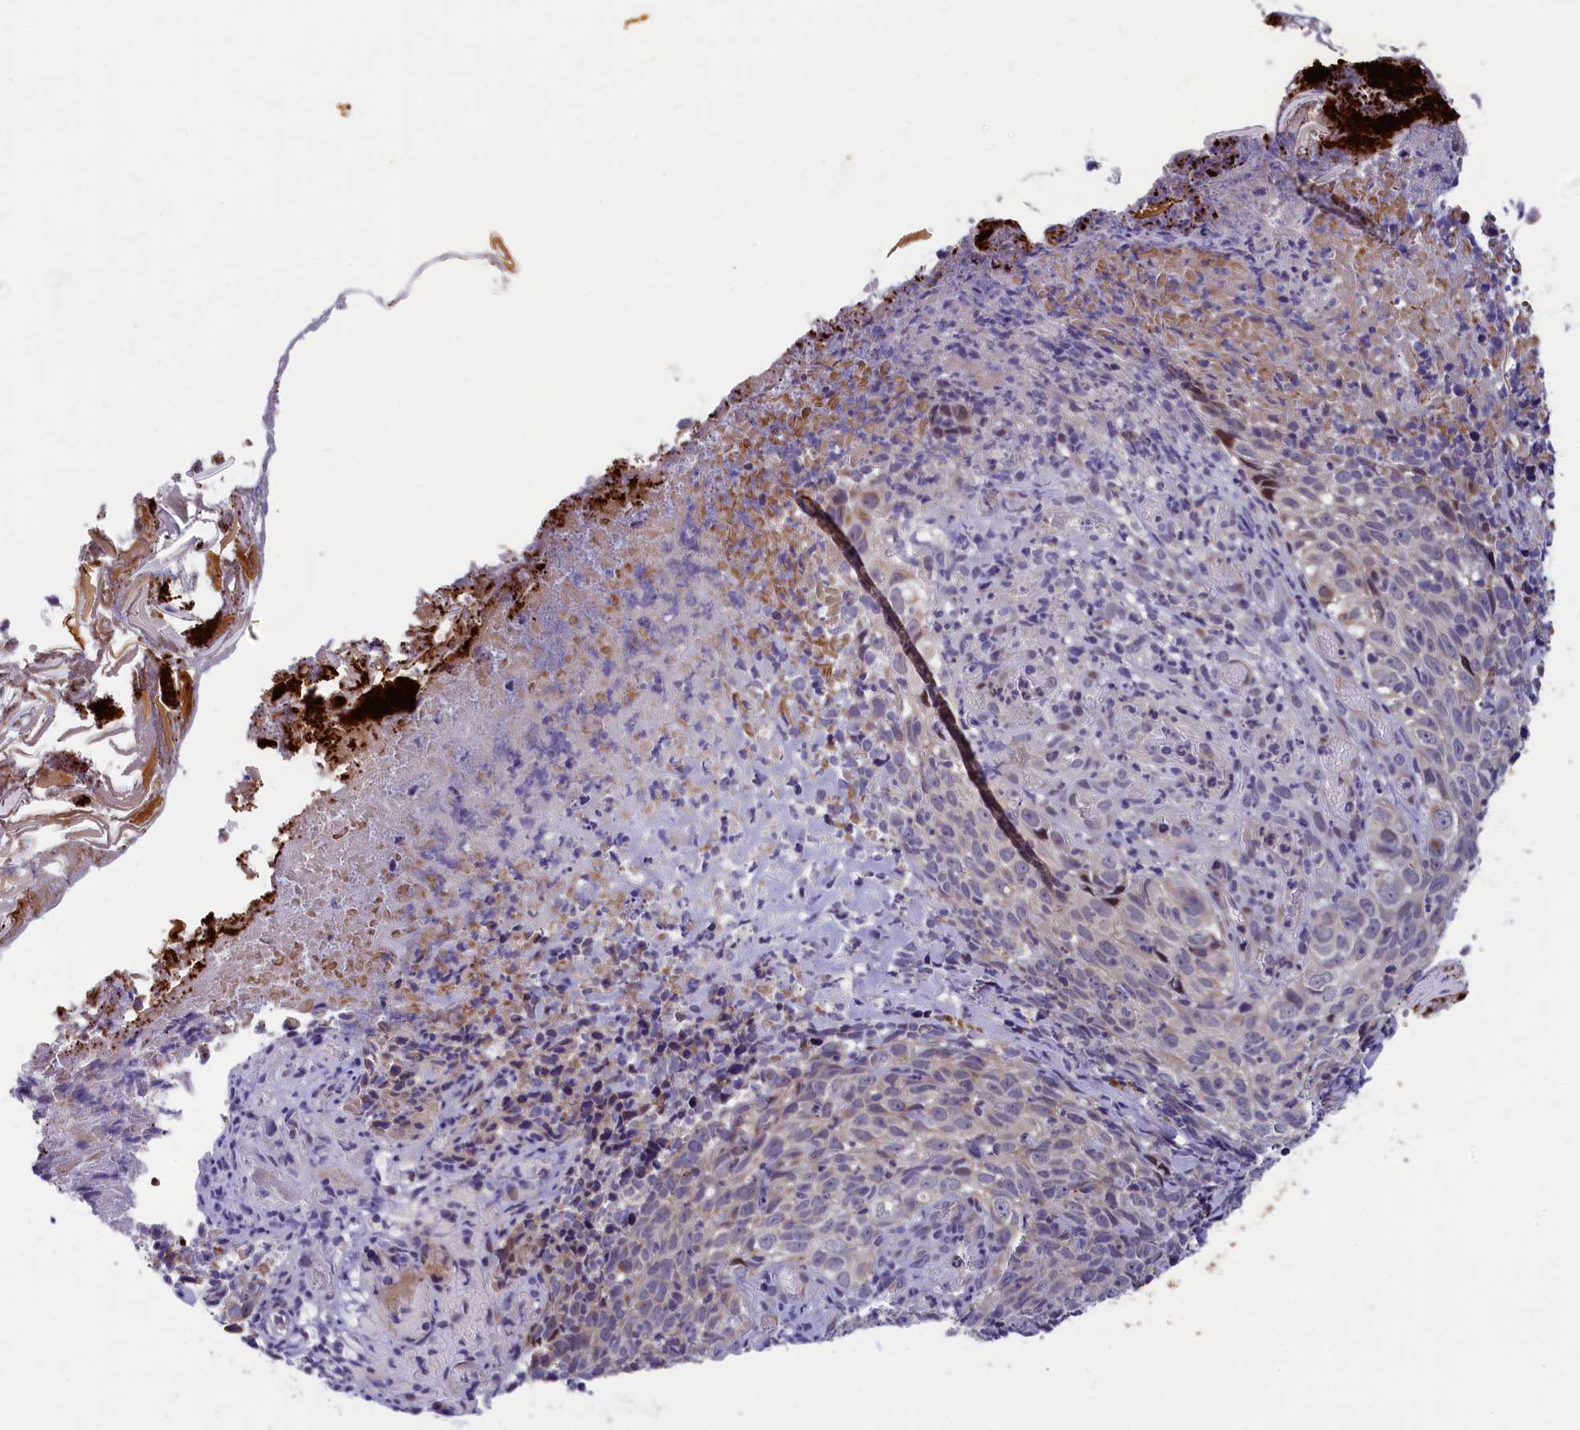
{"staining": {"intensity": "negative", "quantity": "none", "location": "none"}, "tissue": "skin cancer", "cell_type": "Tumor cells", "image_type": "cancer", "snomed": [{"axis": "morphology", "description": "Basal cell carcinoma"}, {"axis": "topography", "description": "Skin"}], "caption": "Immunohistochemistry (IHC) image of neoplastic tissue: human skin basal cell carcinoma stained with DAB (3,3'-diaminobenzidine) exhibits no significant protein positivity in tumor cells.", "gene": "ANKRD34B", "patient": {"sex": "female", "age": 84}}